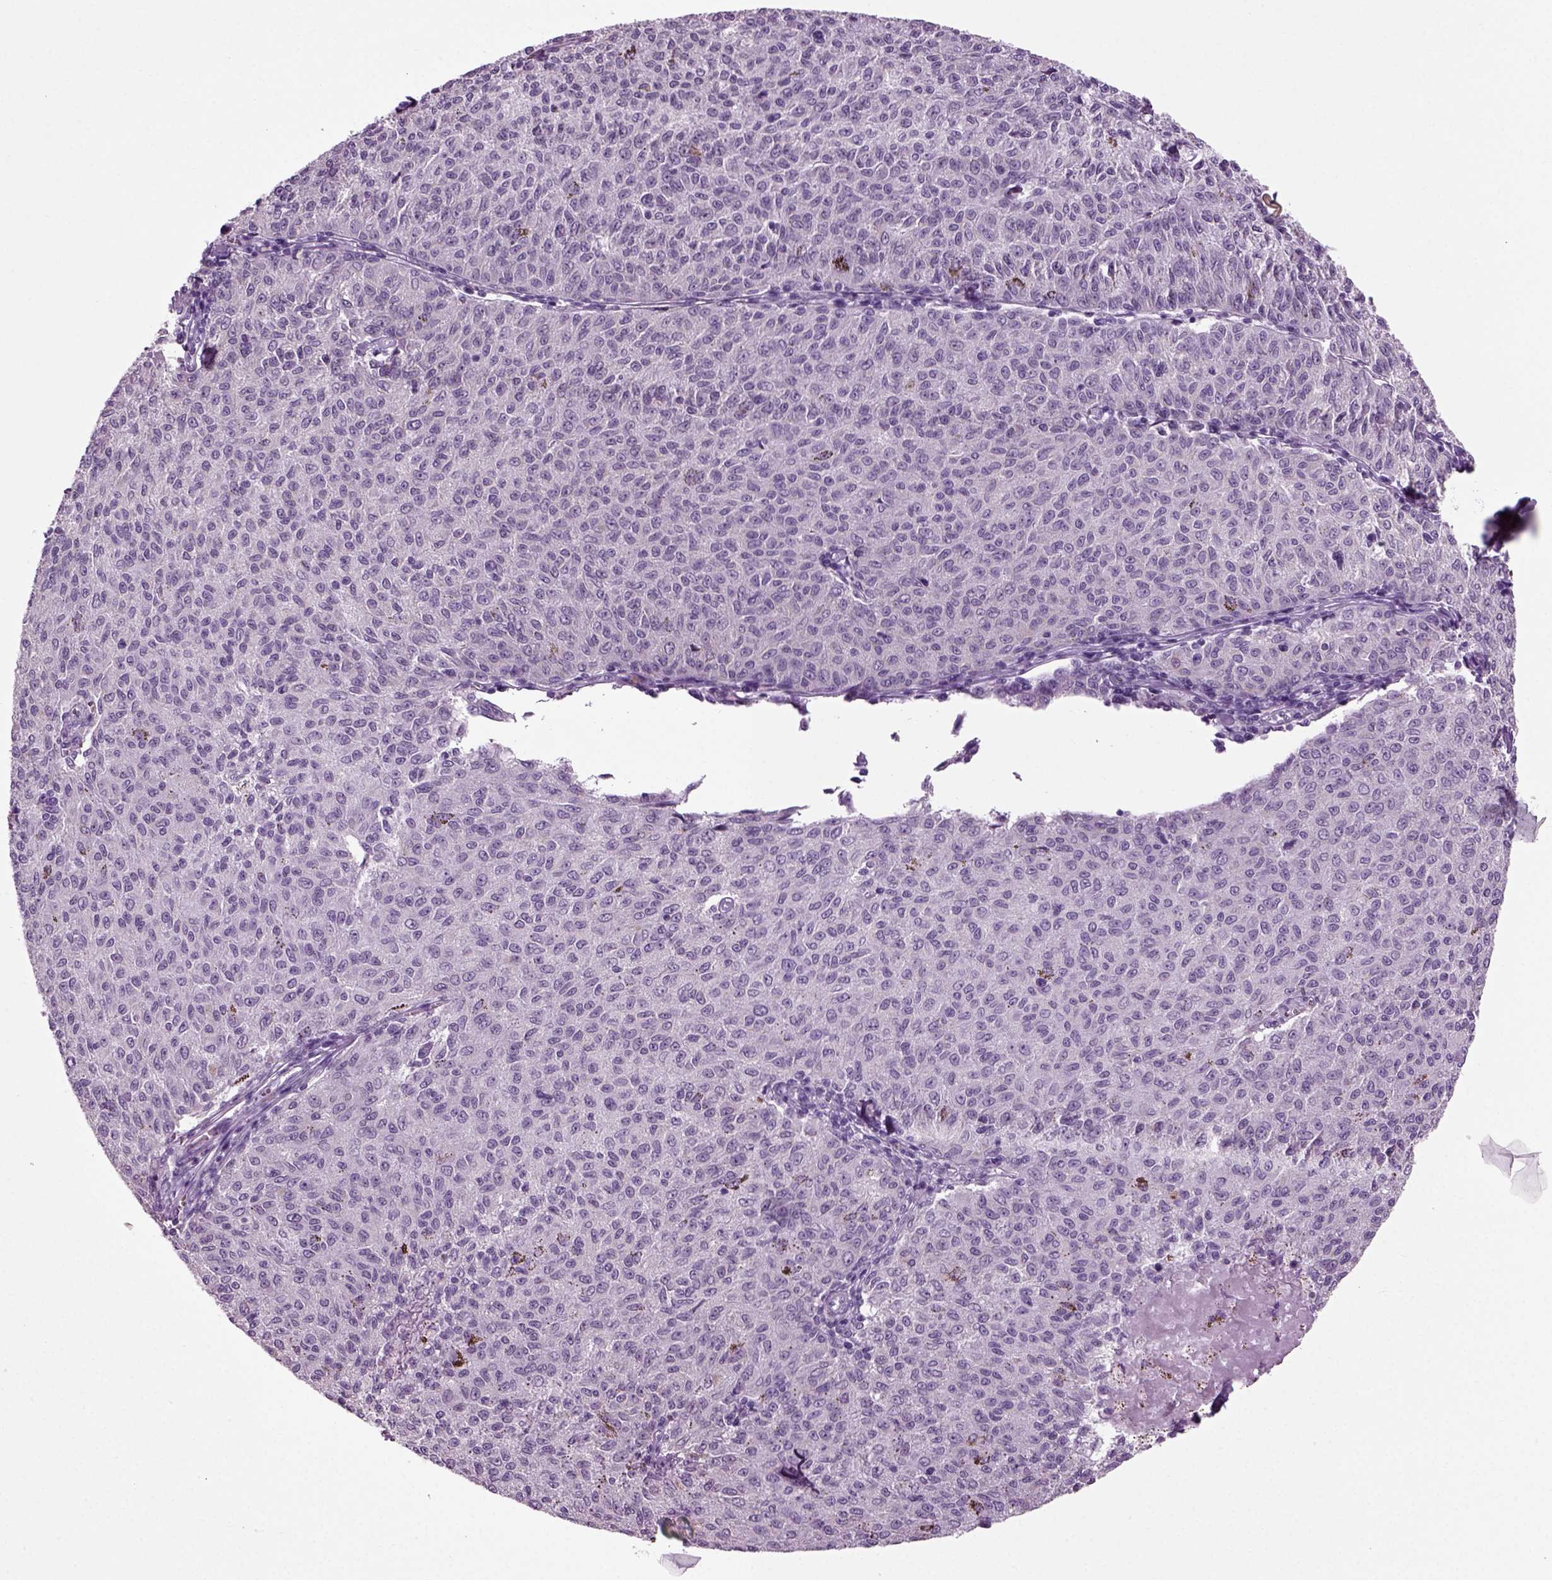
{"staining": {"intensity": "negative", "quantity": "none", "location": "none"}, "tissue": "melanoma", "cell_type": "Tumor cells", "image_type": "cancer", "snomed": [{"axis": "morphology", "description": "Malignant melanoma, NOS"}, {"axis": "topography", "description": "Skin"}], "caption": "Tumor cells are negative for protein expression in human melanoma.", "gene": "ZC2HC1C", "patient": {"sex": "female", "age": 72}}